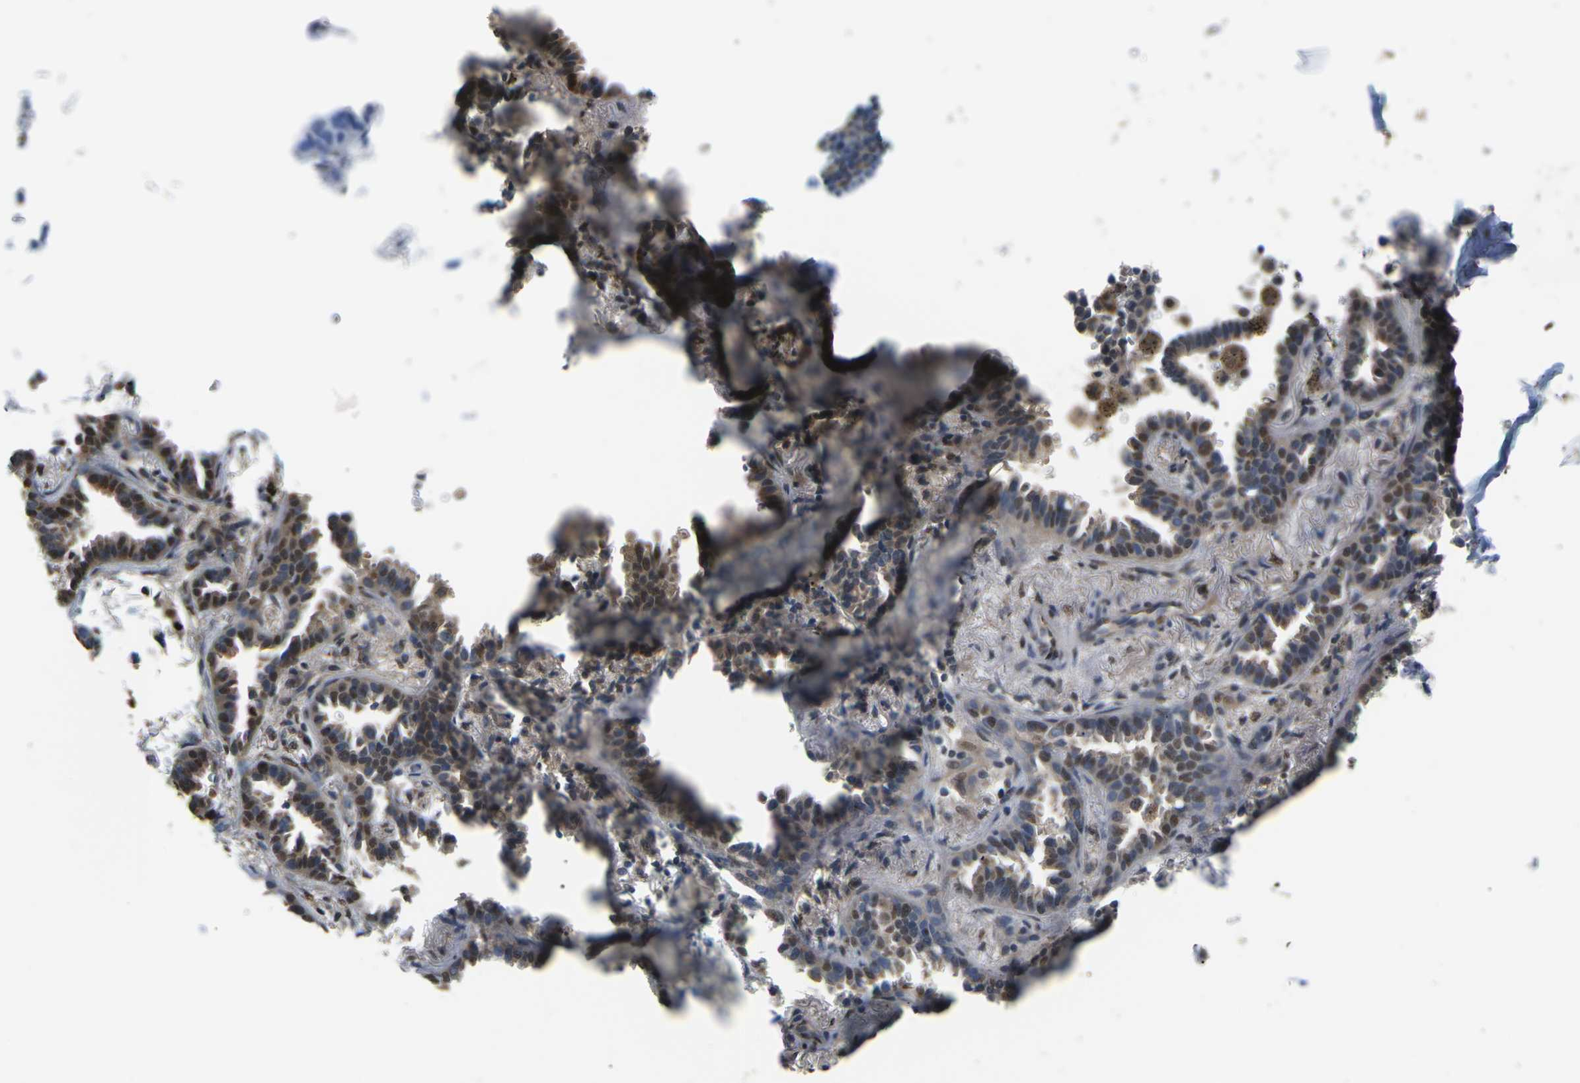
{"staining": {"intensity": "moderate", "quantity": "25%-75%", "location": "cytoplasmic/membranous,nuclear"}, "tissue": "lung cancer", "cell_type": "Tumor cells", "image_type": "cancer", "snomed": [{"axis": "morphology", "description": "Normal tissue, NOS"}, {"axis": "morphology", "description": "Adenocarcinoma, NOS"}, {"axis": "topography", "description": "Lung"}], "caption": "Adenocarcinoma (lung) stained with DAB (3,3'-diaminobenzidine) immunohistochemistry reveals medium levels of moderate cytoplasmic/membranous and nuclear staining in approximately 25%-75% of tumor cells.", "gene": "ERBB4", "patient": {"sex": "male", "age": 59}}